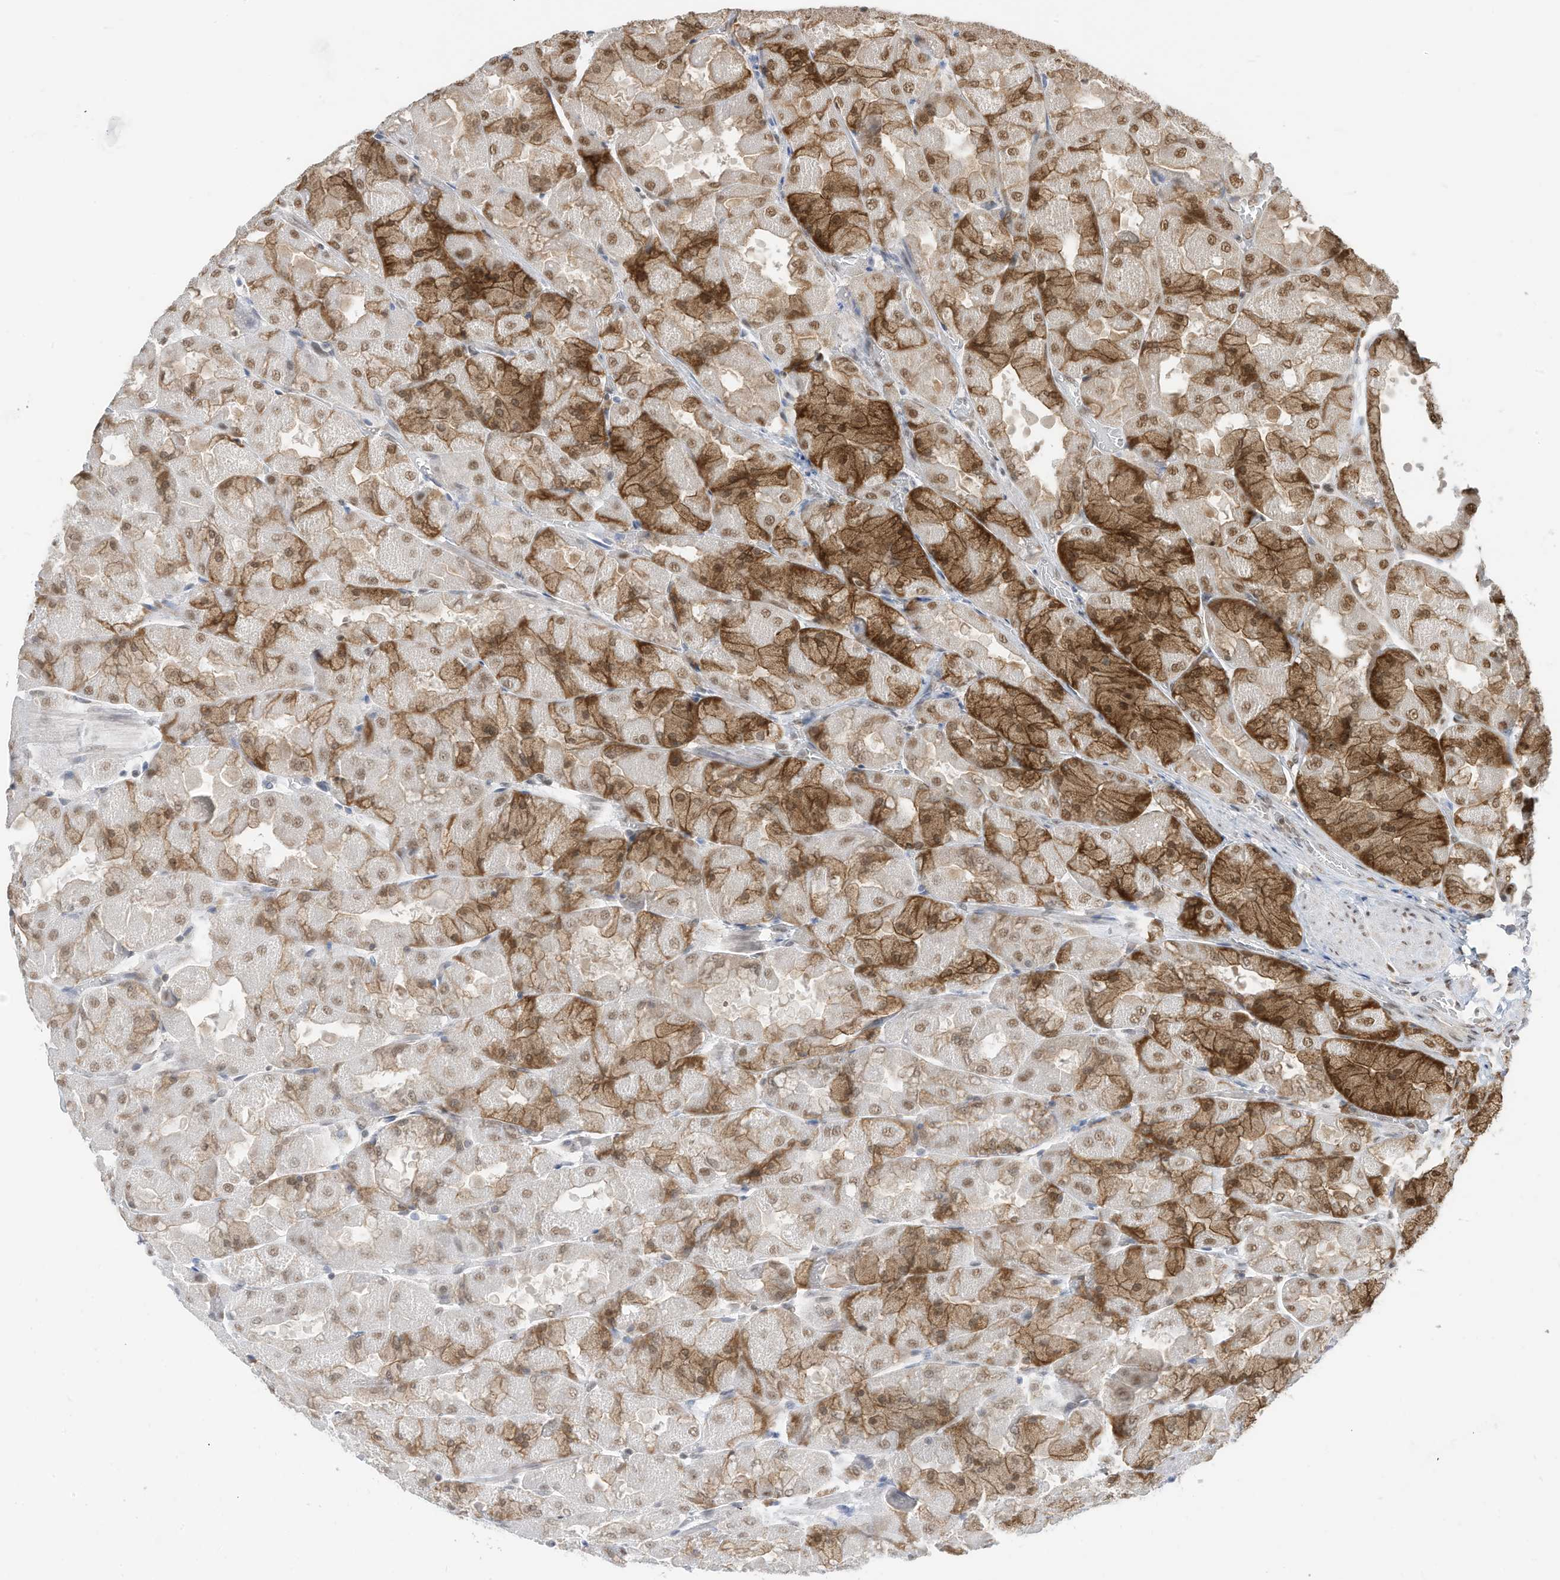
{"staining": {"intensity": "moderate", "quantity": ">75%", "location": "cytoplasmic/membranous,nuclear"}, "tissue": "stomach", "cell_type": "Glandular cells", "image_type": "normal", "snomed": [{"axis": "morphology", "description": "Normal tissue, NOS"}, {"axis": "topography", "description": "Stomach"}], "caption": "Protein expression analysis of benign stomach shows moderate cytoplasmic/membranous,nuclear staining in approximately >75% of glandular cells. (DAB IHC with brightfield microscopy, high magnification).", "gene": "ZNF195", "patient": {"sex": "female", "age": 61}}